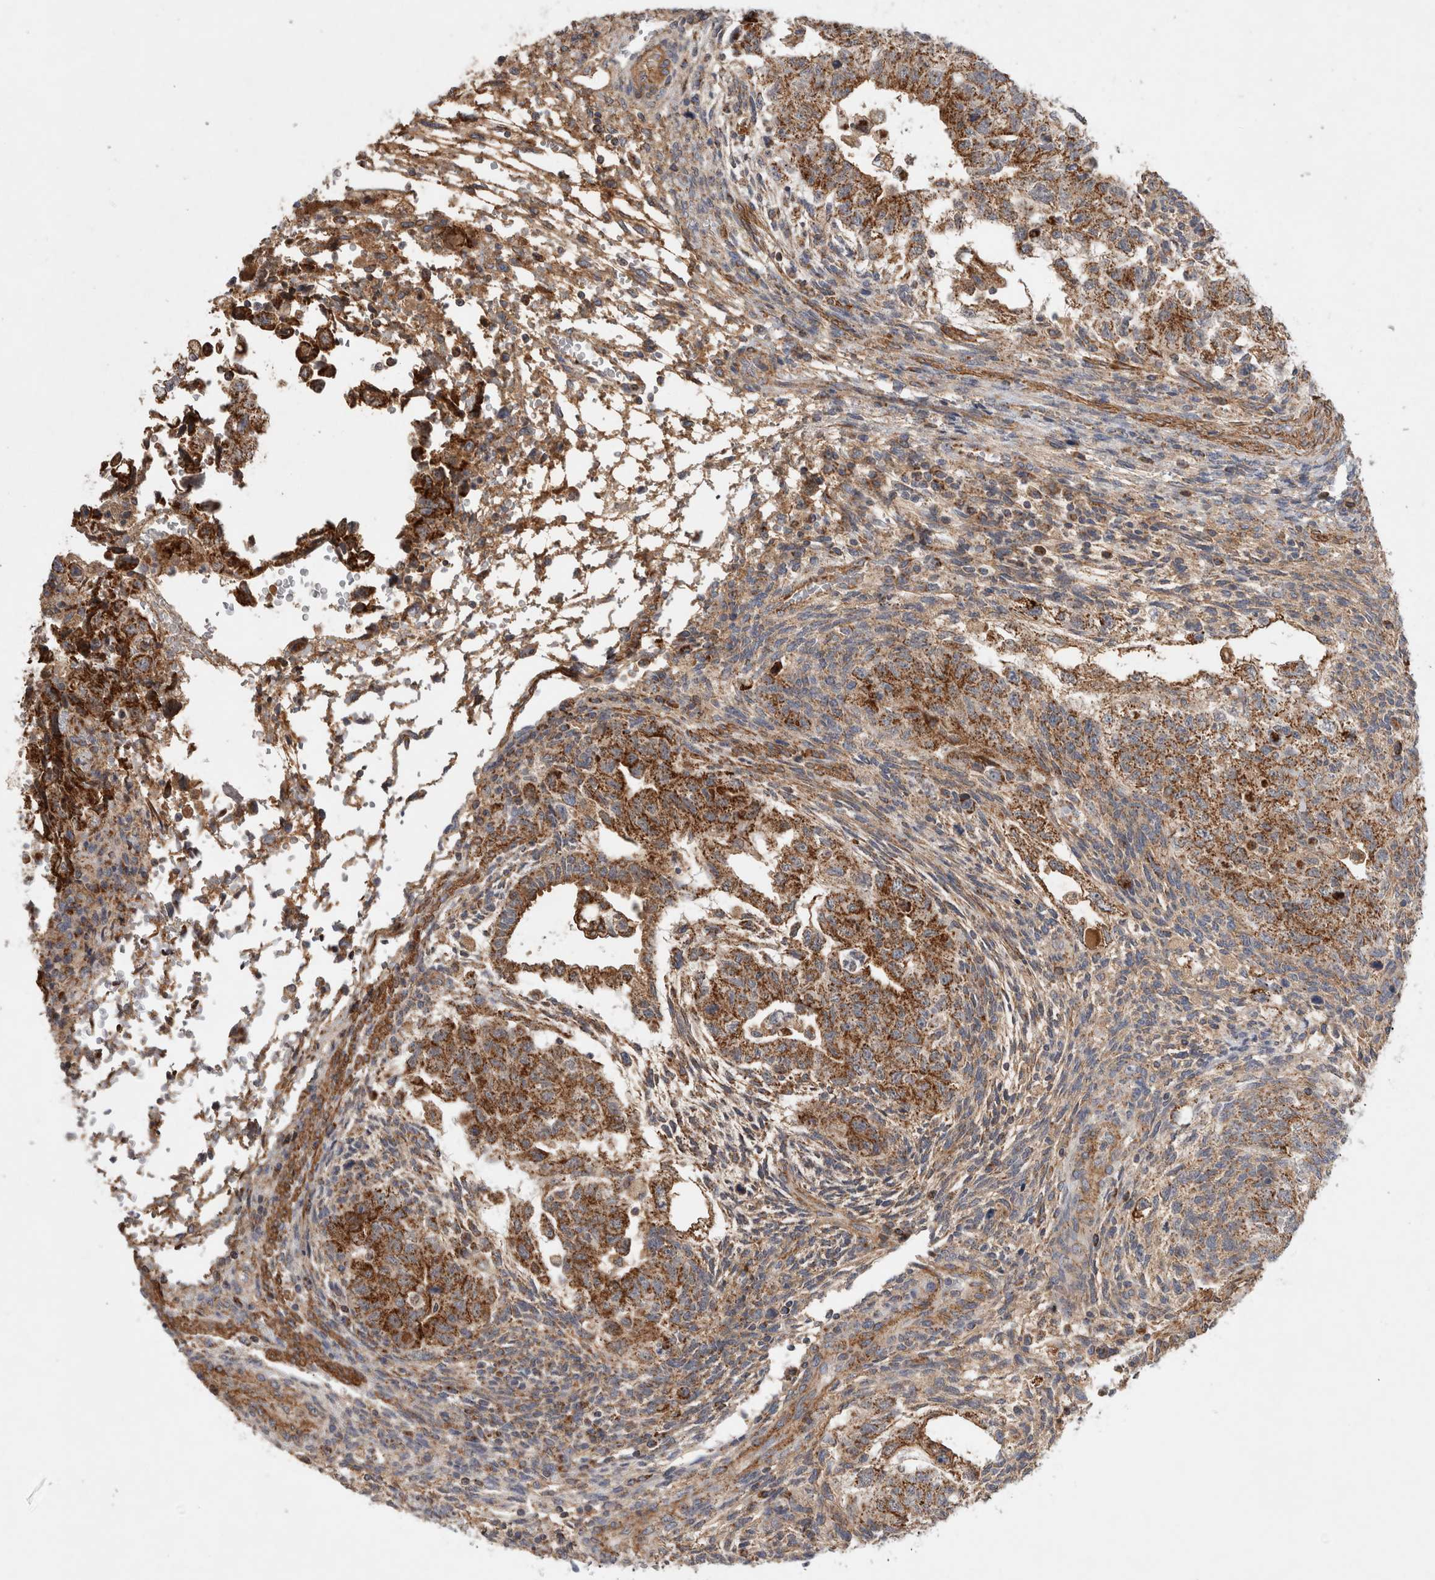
{"staining": {"intensity": "strong", "quantity": ">75%", "location": "cytoplasmic/membranous"}, "tissue": "testis cancer", "cell_type": "Tumor cells", "image_type": "cancer", "snomed": [{"axis": "morphology", "description": "Normal tissue, NOS"}, {"axis": "morphology", "description": "Carcinoma, Embryonal, NOS"}, {"axis": "topography", "description": "Testis"}], "caption": "This is an image of IHC staining of testis embryonal carcinoma, which shows strong positivity in the cytoplasmic/membranous of tumor cells.", "gene": "MRPS28", "patient": {"sex": "male", "age": 36}}